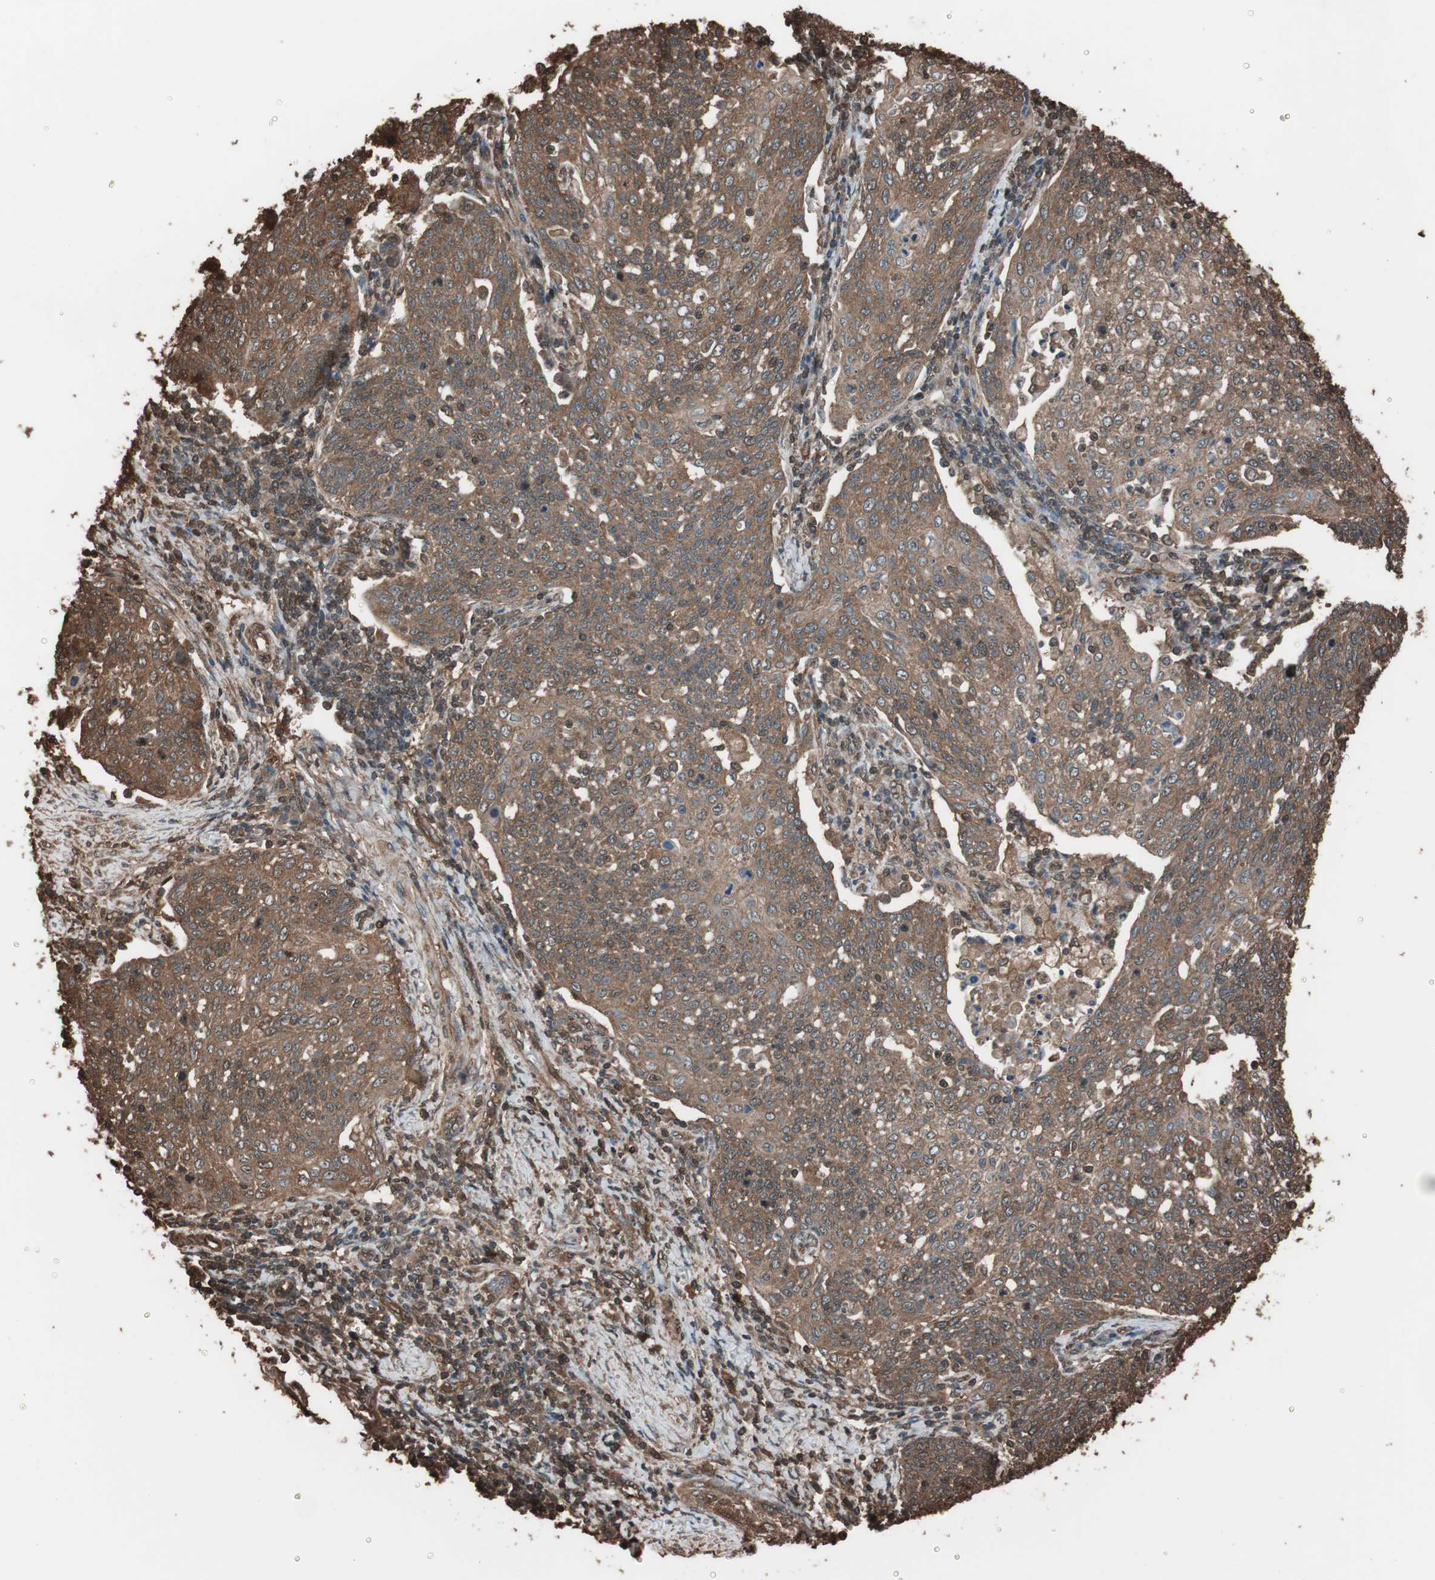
{"staining": {"intensity": "moderate", "quantity": ">75%", "location": "cytoplasmic/membranous"}, "tissue": "cervical cancer", "cell_type": "Tumor cells", "image_type": "cancer", "snomed": [{"axis": "morphology", "description": "Squamous cell carcinoma, NOS"}, {"axis": "topography", "description": "Cervix"}], "caption": "Immunohistochemistry of cervical cancer reveals medium levels of moderate cytoplasmic/membranous expression in about >75% of tumor cells.", "gene": "CALM2", "patient": {"sex": "female", "age": 34}}